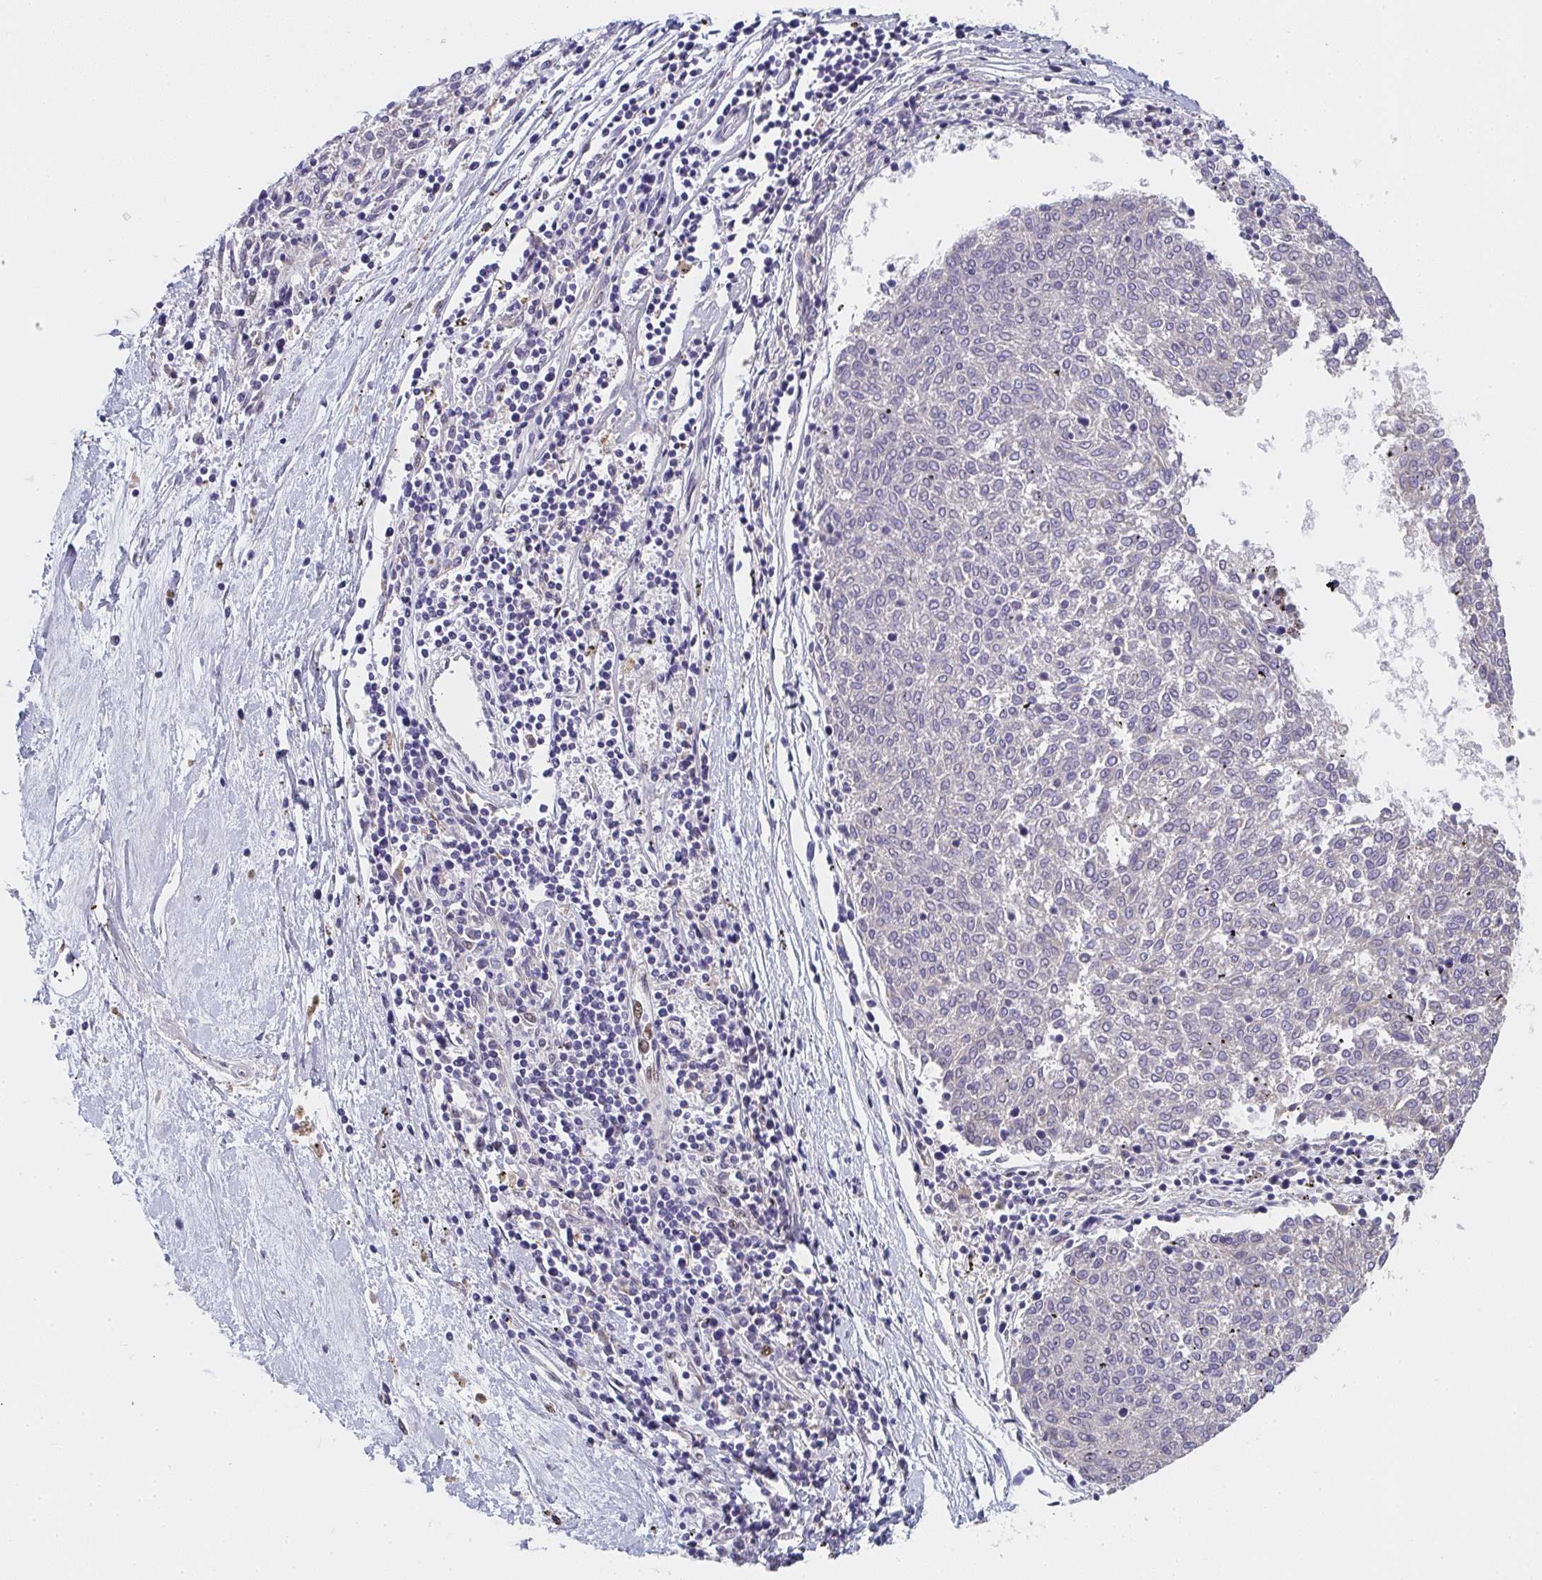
{"staining": {"intensity": "negative", "quantity": "none", "location": "none"}, "tissue": "melanoma", "cell_type": "Tumor cells", "image_type": "cancer", "snomed": [{"axis": "morphology", "description": "Malignant melanoma, NOS"}, {"axis": "topography", "description": "Skin"}], "caption": "High power microscopy photomicrograph of an immunohistochemistry (IHC) photomicrograph of melanoma, revealing no significant expression in tumor cells.", "gene": "ZIC3", "patient": {"sex": "female", "age": 72}}